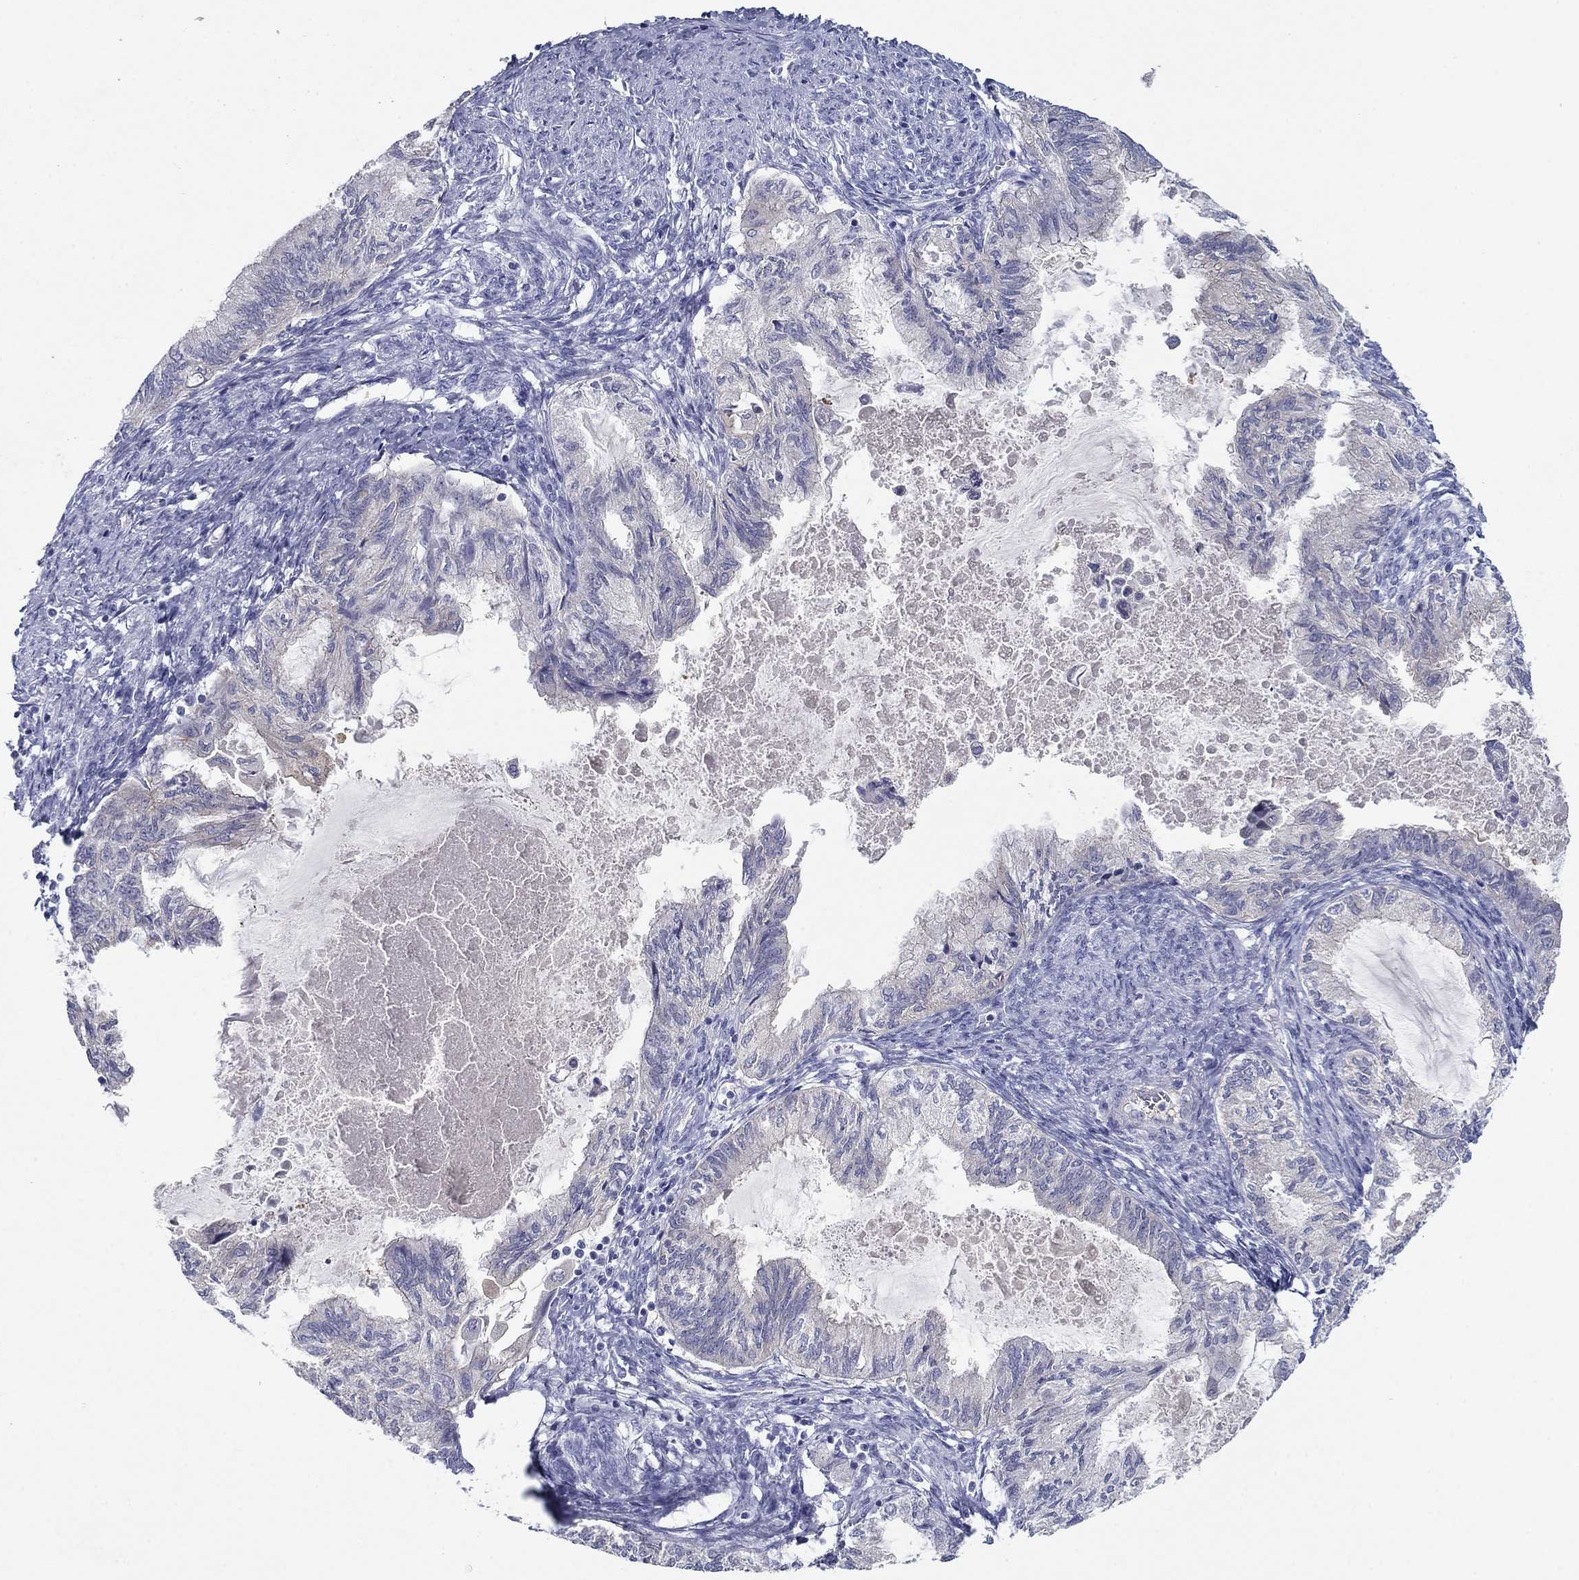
{"staining": {"intensity": "negative", "quantity": "none", "location": "none"}, "tissue": "endometrial cancer", "cell_type": "Tumor cells", "image_type": "cancer", "snomed": [{"axis": "morphology", "description": "Adenocarcinoma, NOS"}, {"axis": "topography", "description": "Endometrium"}], "caption": "Endometrial adenocarcinoma stained for a protein using immunohistochemistry (IHC) shows no expression tumor cells.", "gene": "PLS1", "patient": {"sex": "female", "age": 86}}